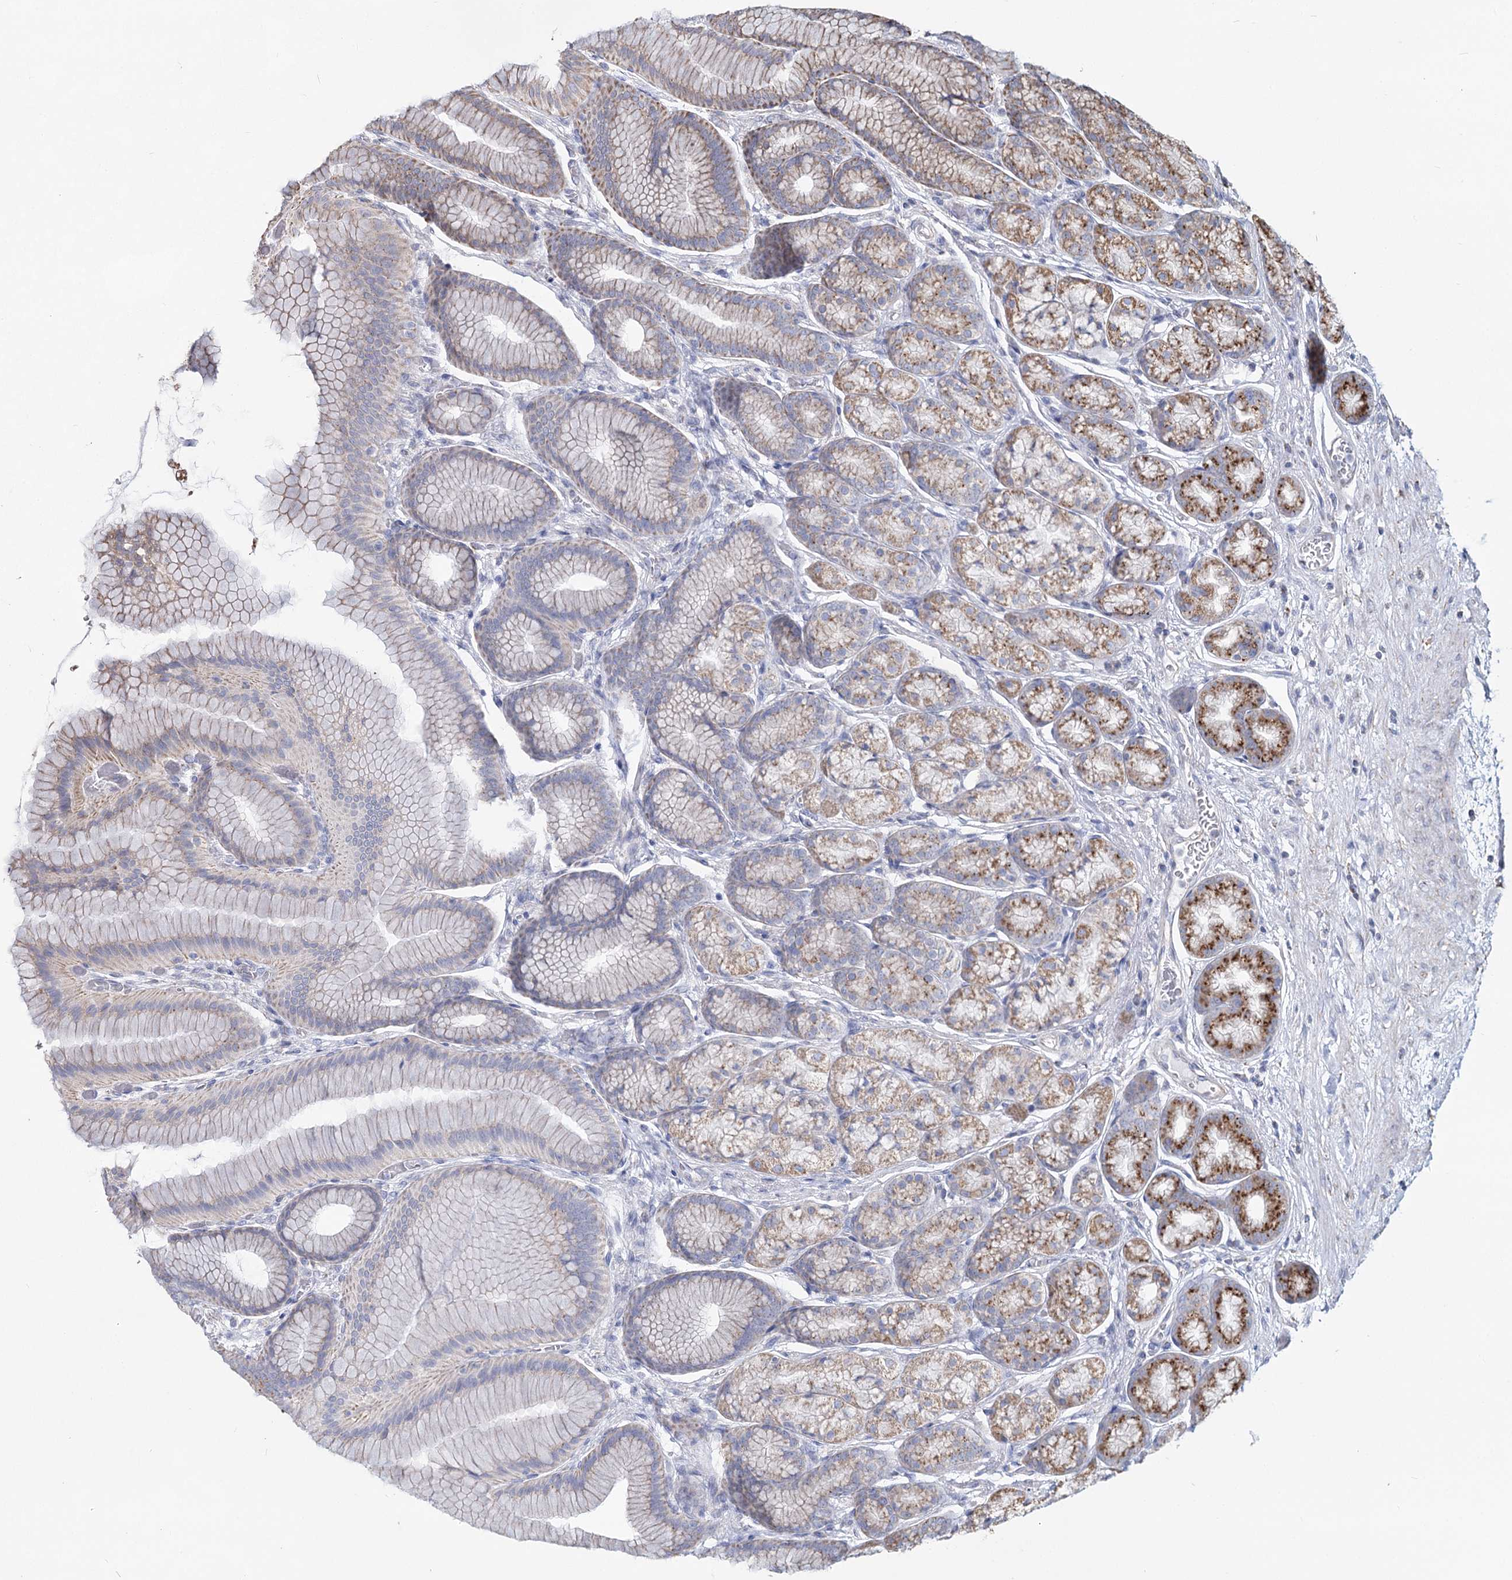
{"staining": {"intensity": "moderate", "quantity": "25%-75%", "location": "cytoplasmic/membranous"}, "tissue": "stomach", "cell_type": "Glandular cells", "image_type": "normal", "snomed": [{"axis": "morphology", "description": "Normal tissue, NOS"}, {"axis": "morphology", "description": "Adenocarcinoma, NOS"}, {"axis": "morphology", "description": "Adenocarcinoma, High grade"}, {"axis": "topography", "description": "Stomach, upper"}, {"axis": "topography", "description": "Stomach"}], "caption": "DAB (3,3'-diaminobenzidine) immunohistochemical staining of unremarkable human stomach shows moderate cytoplasmic/membranous protein positivity in approximately 25%-75% of glandular cells.", "gene": "CCDC73", "patient": {"sex": "female", "age": 65}}